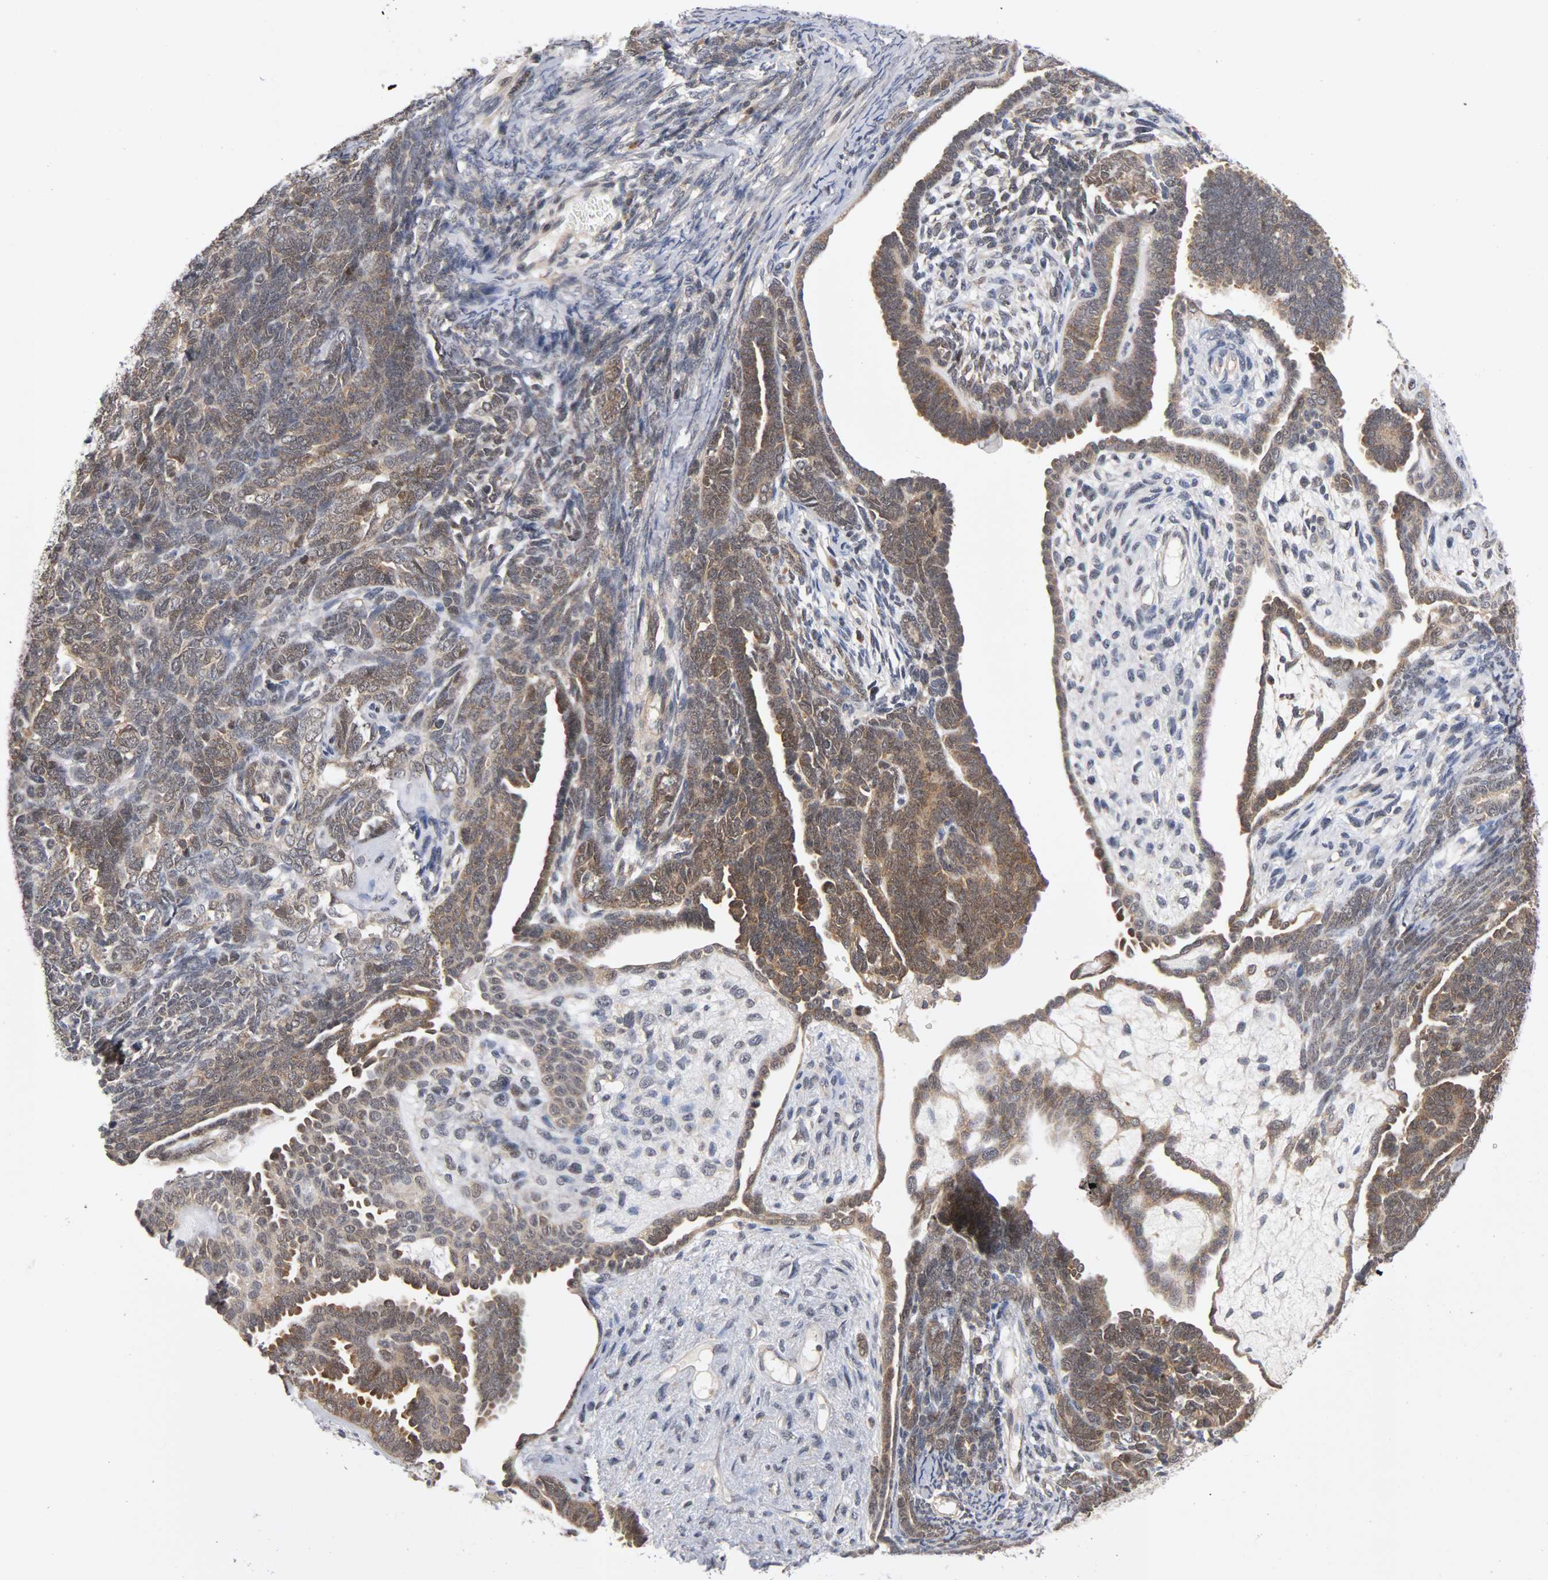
{"staining": {"intensity": "moderate", "quantity": "25%-75%", "location": "cytoplasmic/membranous,nuclear"}, "tissue": "endometrial cancer", "cell_type": "Tumor cells", "image_type": "cancer", "snomed": [{"axis": "morphology", "description": "Neoplasm, malignant, NOS"}, {"axis": "topography", "description": "Endometrium"}], "caption": "Human endometrial cancer stained with a protein marker demonstrates moderate staining in tumor cells.", "gene": "UBE2M", "patient": {"sex": "female", "age": 74}}